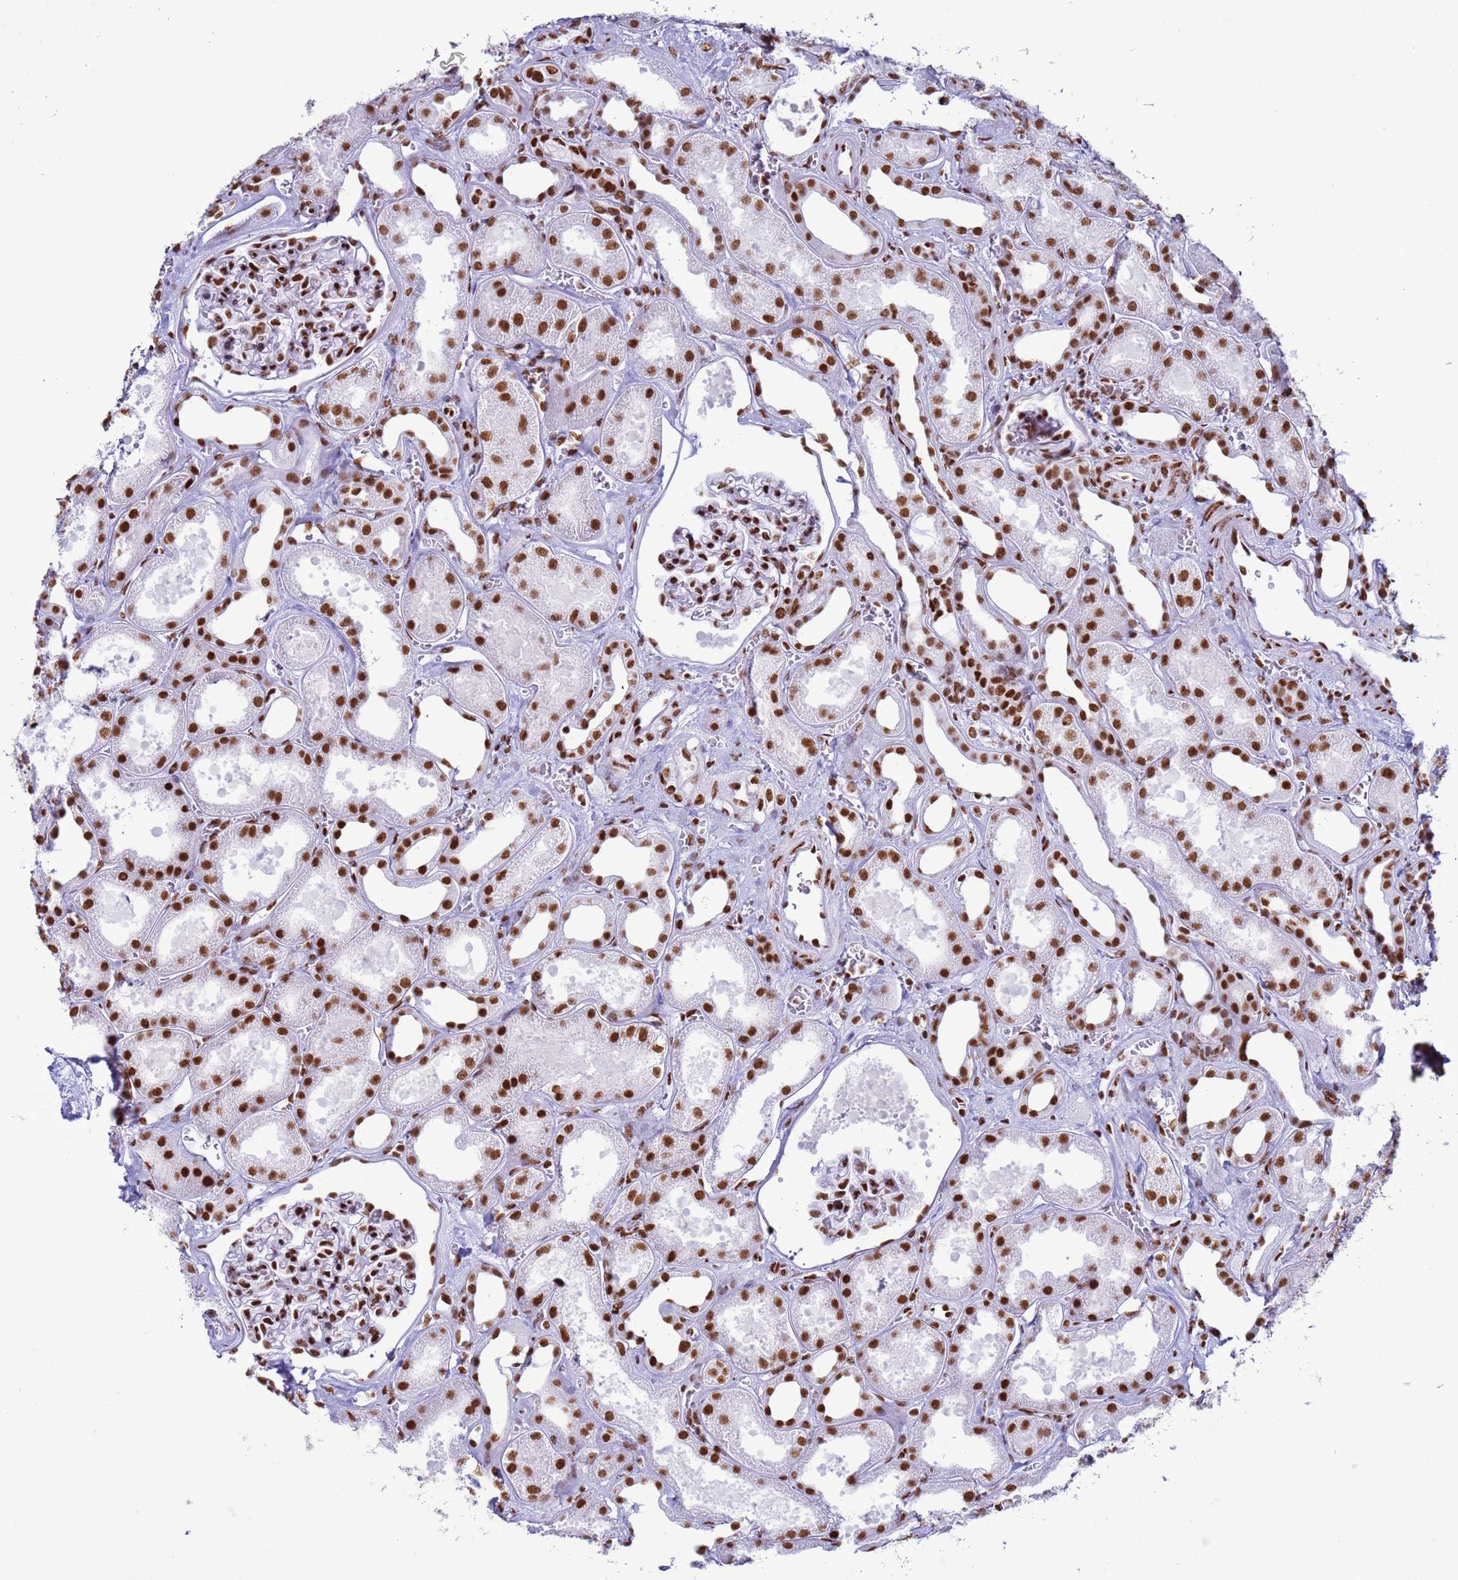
{"staining": {"intensity": "strong", "quantity": ">75%", "location": "nuclear"}, "tissue": "kidney", "cell_type": "Cells in glomeruli", "image_type": "normal", "snomed": [{"axis": "morphology", "description": "Normal tissue, NOS"}, {"axis": "morphology", "description": "Adenocarcinoma, NOS"}, {"axis": "topography", "description": "Kidney"}], "caption": "Immunohistochemistry (IHC) of normal human kidney reveals high levels of strong nuclear staining in about >75% of cells in glomeruli.", "gene": "RALY", "patient": {"sex": "female", "age": 68}}